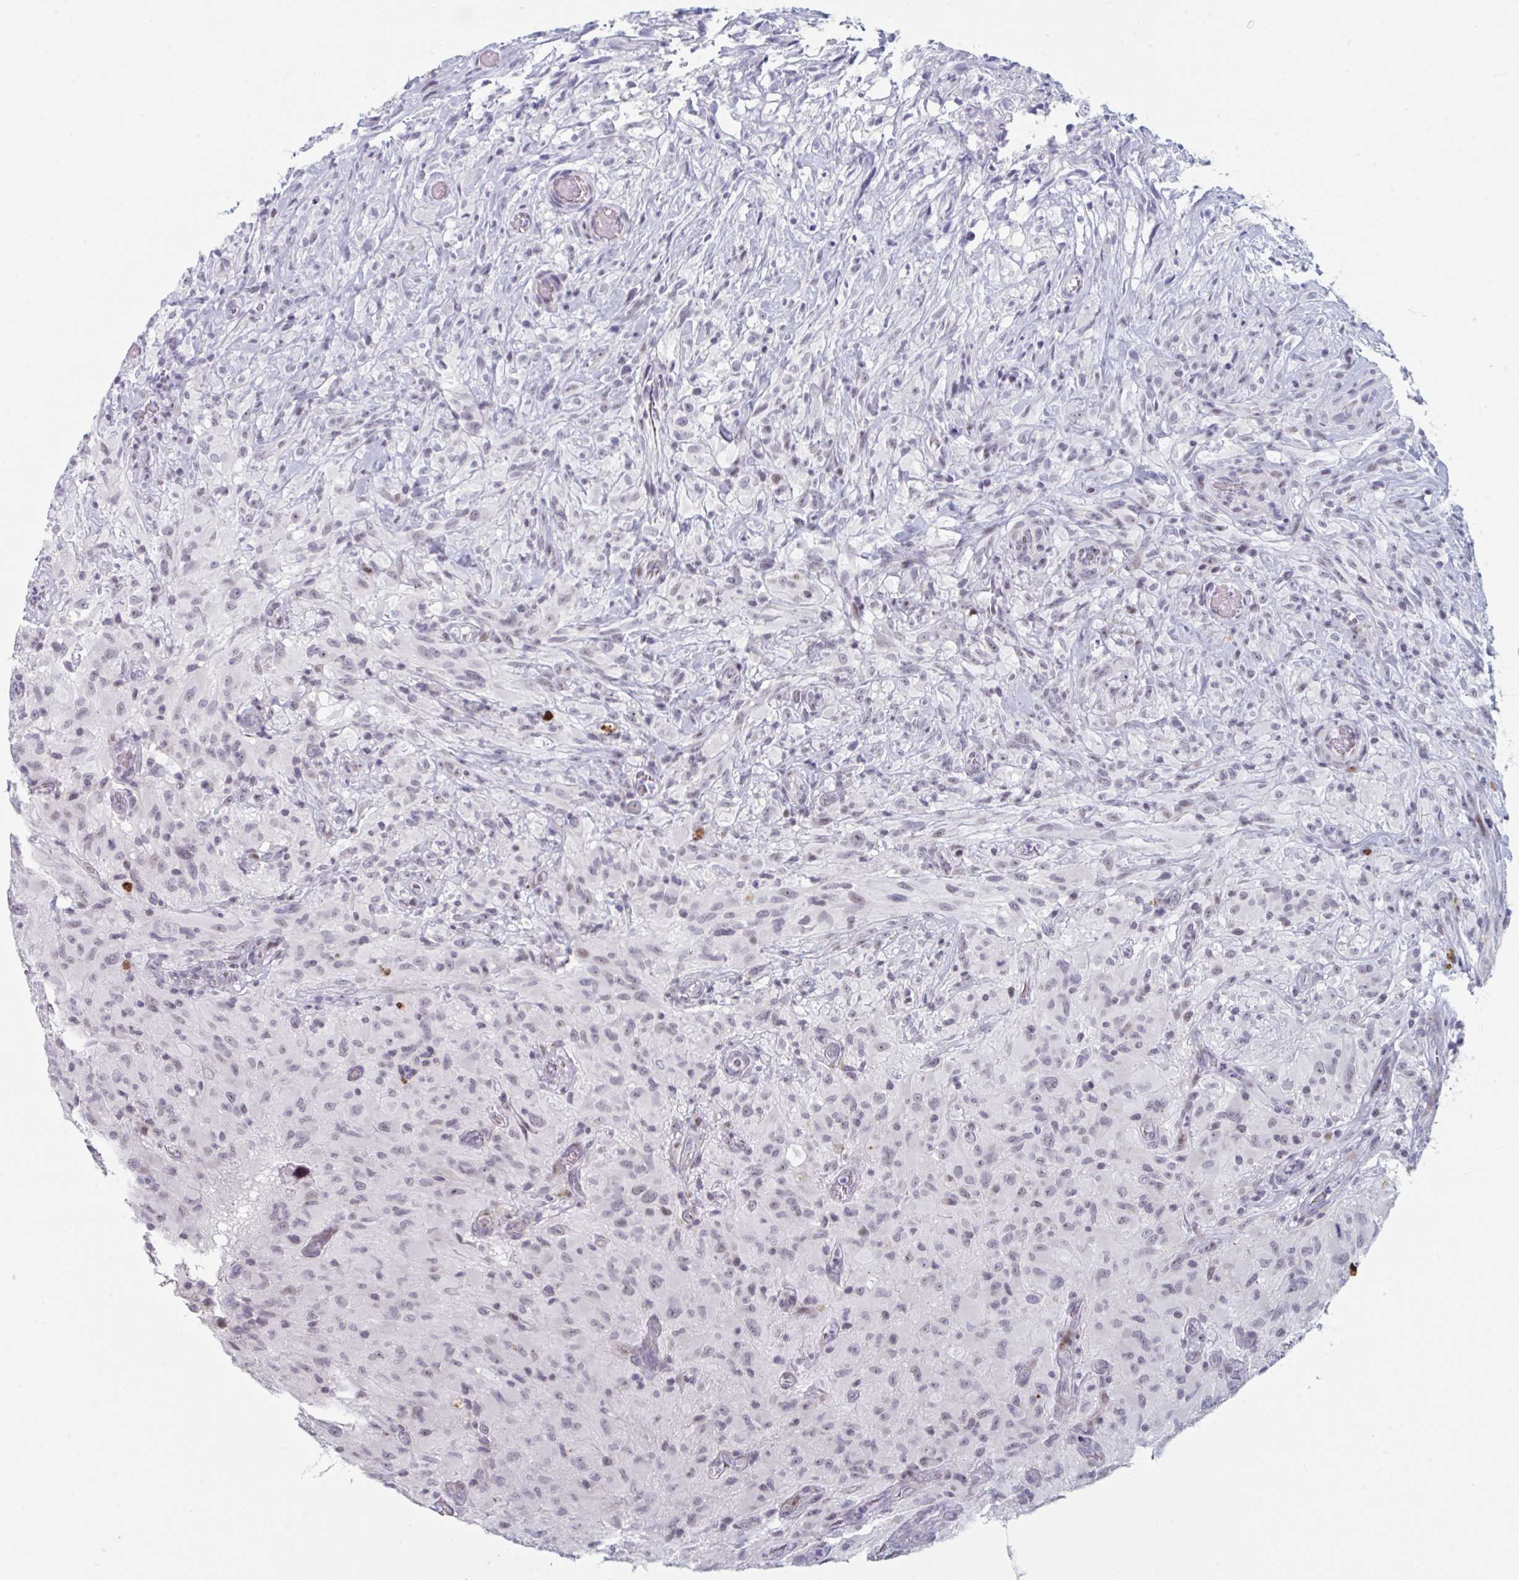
{"staining": {"intensity": "weak", "quantity": ">75%", "location": "nuclear"}, "tissue": "glioma", "cell_type": "Tumor cells", "image_type": "cancer", "snomed": [{"axis": "morphology", "description": "Glioma, malignant, High grade"}, {"axis": "topography", "description": "Brain"}], "caption": "Immunohistochemistry micrograph of neoplastic tissue: high-grade glioma (malignant) stained using immunohistochemistry reveals low levels of weak protein expression localized specifically in the nuclear of tumor cells, appearing as a nuclear brown color.", "gene": "NR1H2", "patient": {"sex": "male", "age": 71}}